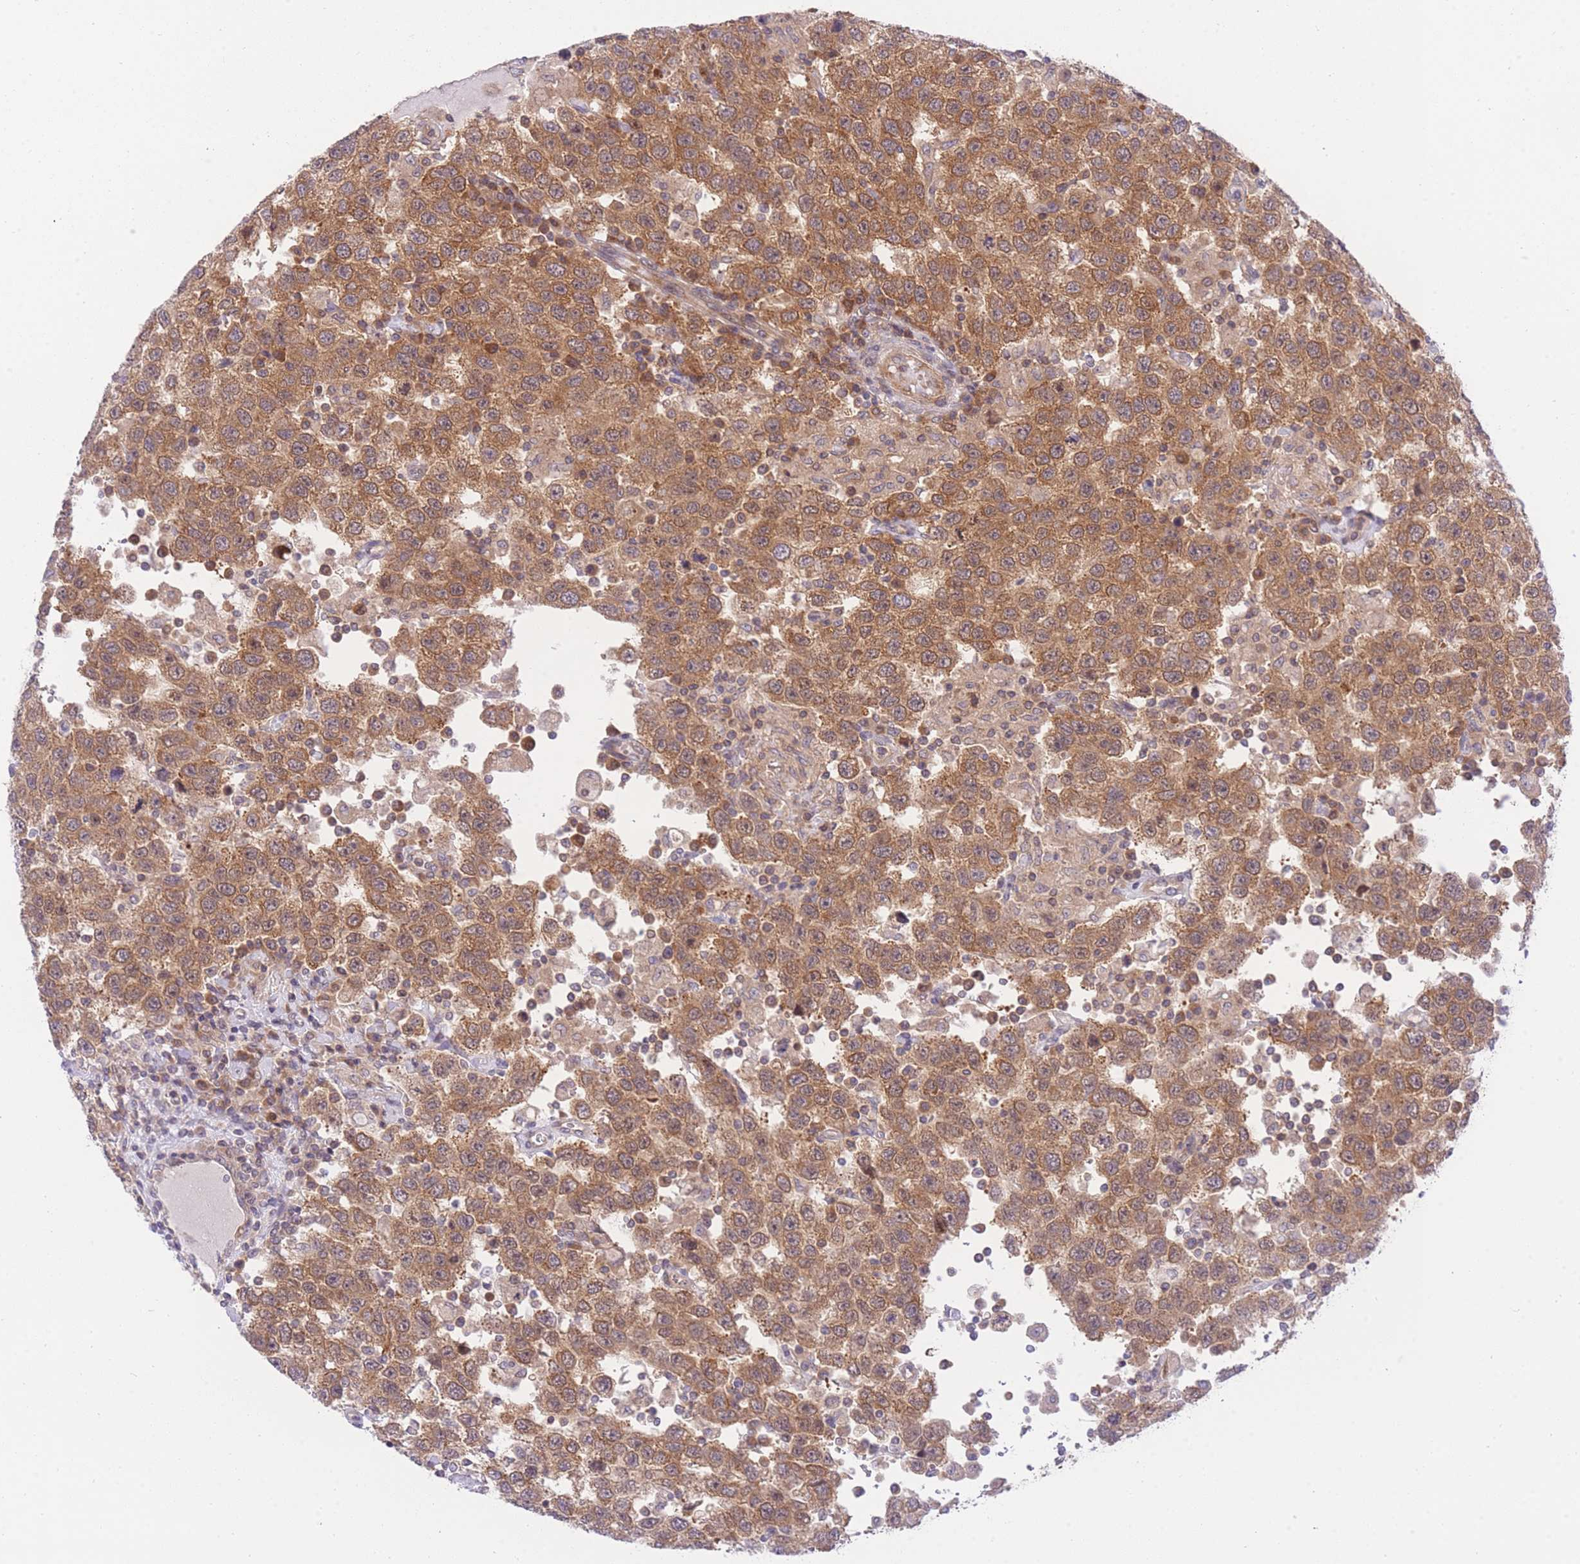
{"staining": {"intensity": "moderate", "quantity": ">75%", "location": "cytoplasmic/membranous"}, "tissue": "testis cancer", "cell_type": "Tumor cells", "image_type": "cancer", "snomed": [{"axis": "morphology", "description": "Seminoma, NOS"}, {"axis": "topography", "description": "Testis"}], "caption": "Tumor cells demonstrate medium levels of moderate cytoplasmic/membranous staining in approximately >75% of cells in human testis seminoma.", "gene": "EIF2B2", "patient": {"sex": "male", "age": 41}}